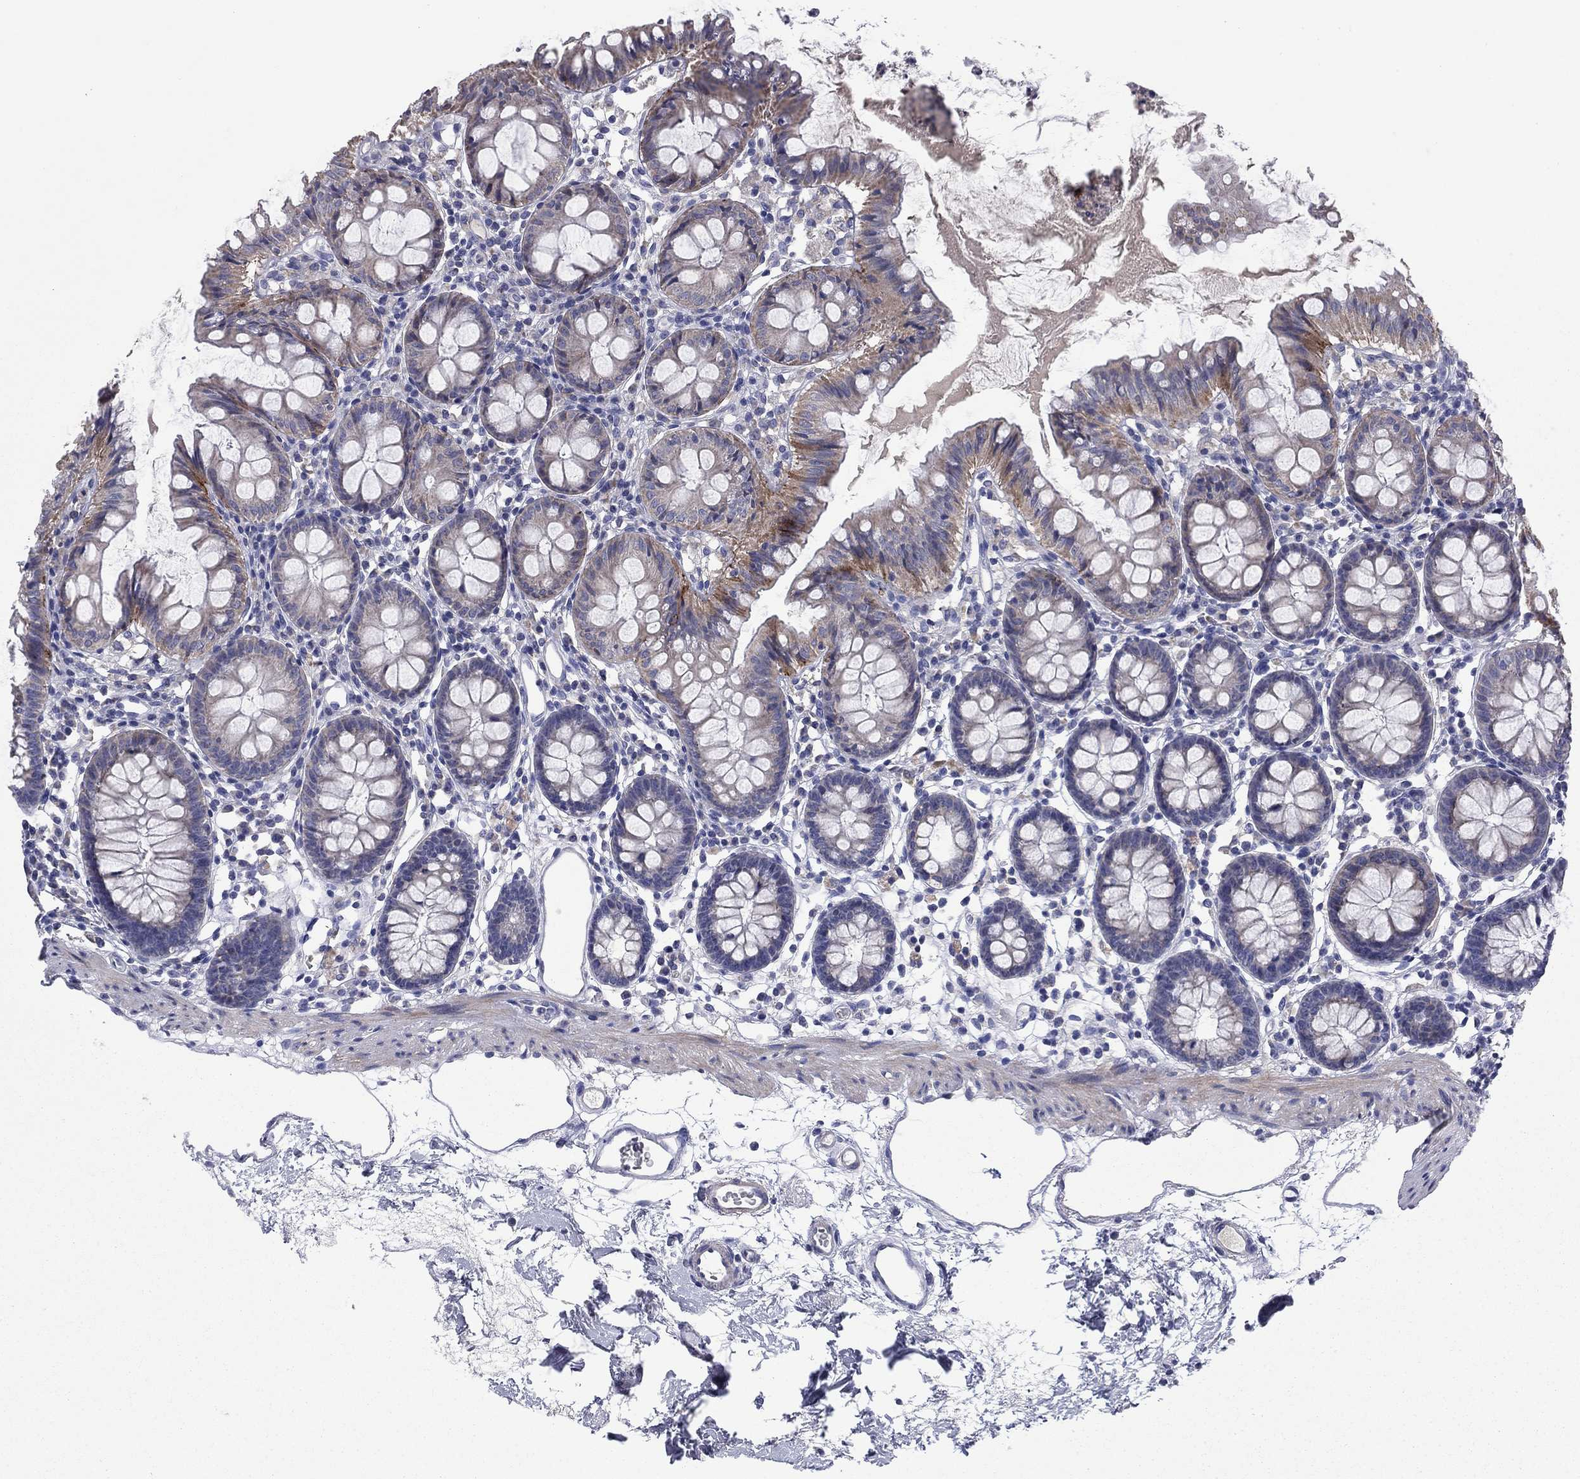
{"staining": {"intensity": "negative", "quantity": "none", "location": "none"}, "tissue": "colon", "cell_type": "Endothelial cells", "image_type": "normal", "snomed": [{"axis": "morphology", "description": "Normal tissue, NOS"}, {"axis": "topography", "description": "Colon"}], "caption": "There is no significant staining in endothelial cells of colon. (Brightfield microscopy of DAB IHC at high magnification).", "gene": "FRK", "patient": {"sex": "female", "age": 84}}